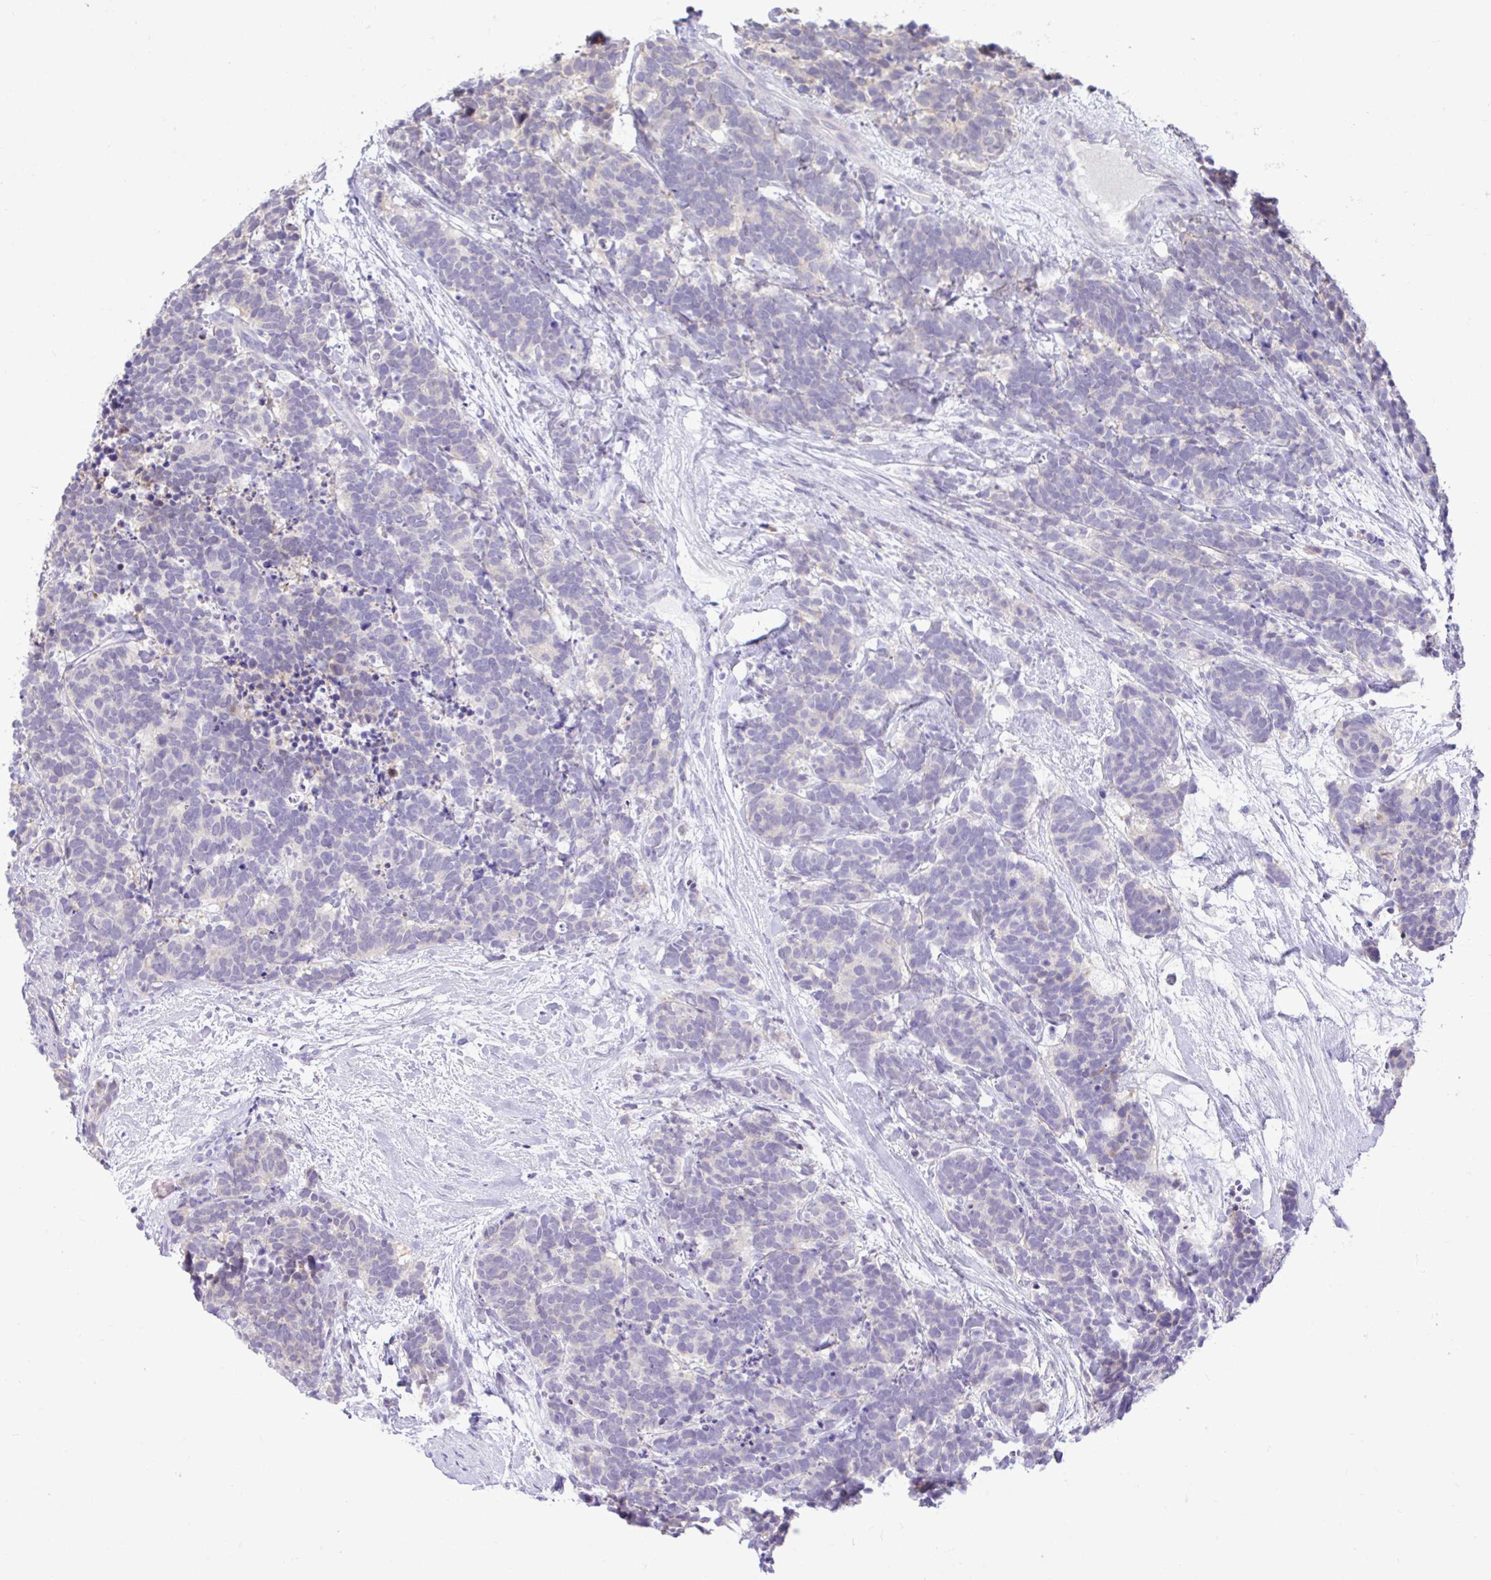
{"staining": {"intensity": "negative", "quantity": "none", "location": "none"}, "tissue": "carcinoid", "cell_type": "Tumor cells", "image_type": "cancer", "snomed": [{"axis": "morphology", "description": "Carcinoma, NOS"}, {"axis": "morphology", "description": "Carcinoid, malignant, NOS"}, {"axis": "topography", "description": "Prostate"}], "caption": "This is a image of immunohistochemistry (IHC) staining of carcinoid (malignant), which shows no positivity in tumor cells.", "gene": "ZNF485", "patient": {"sex": "male", "age": 57}}